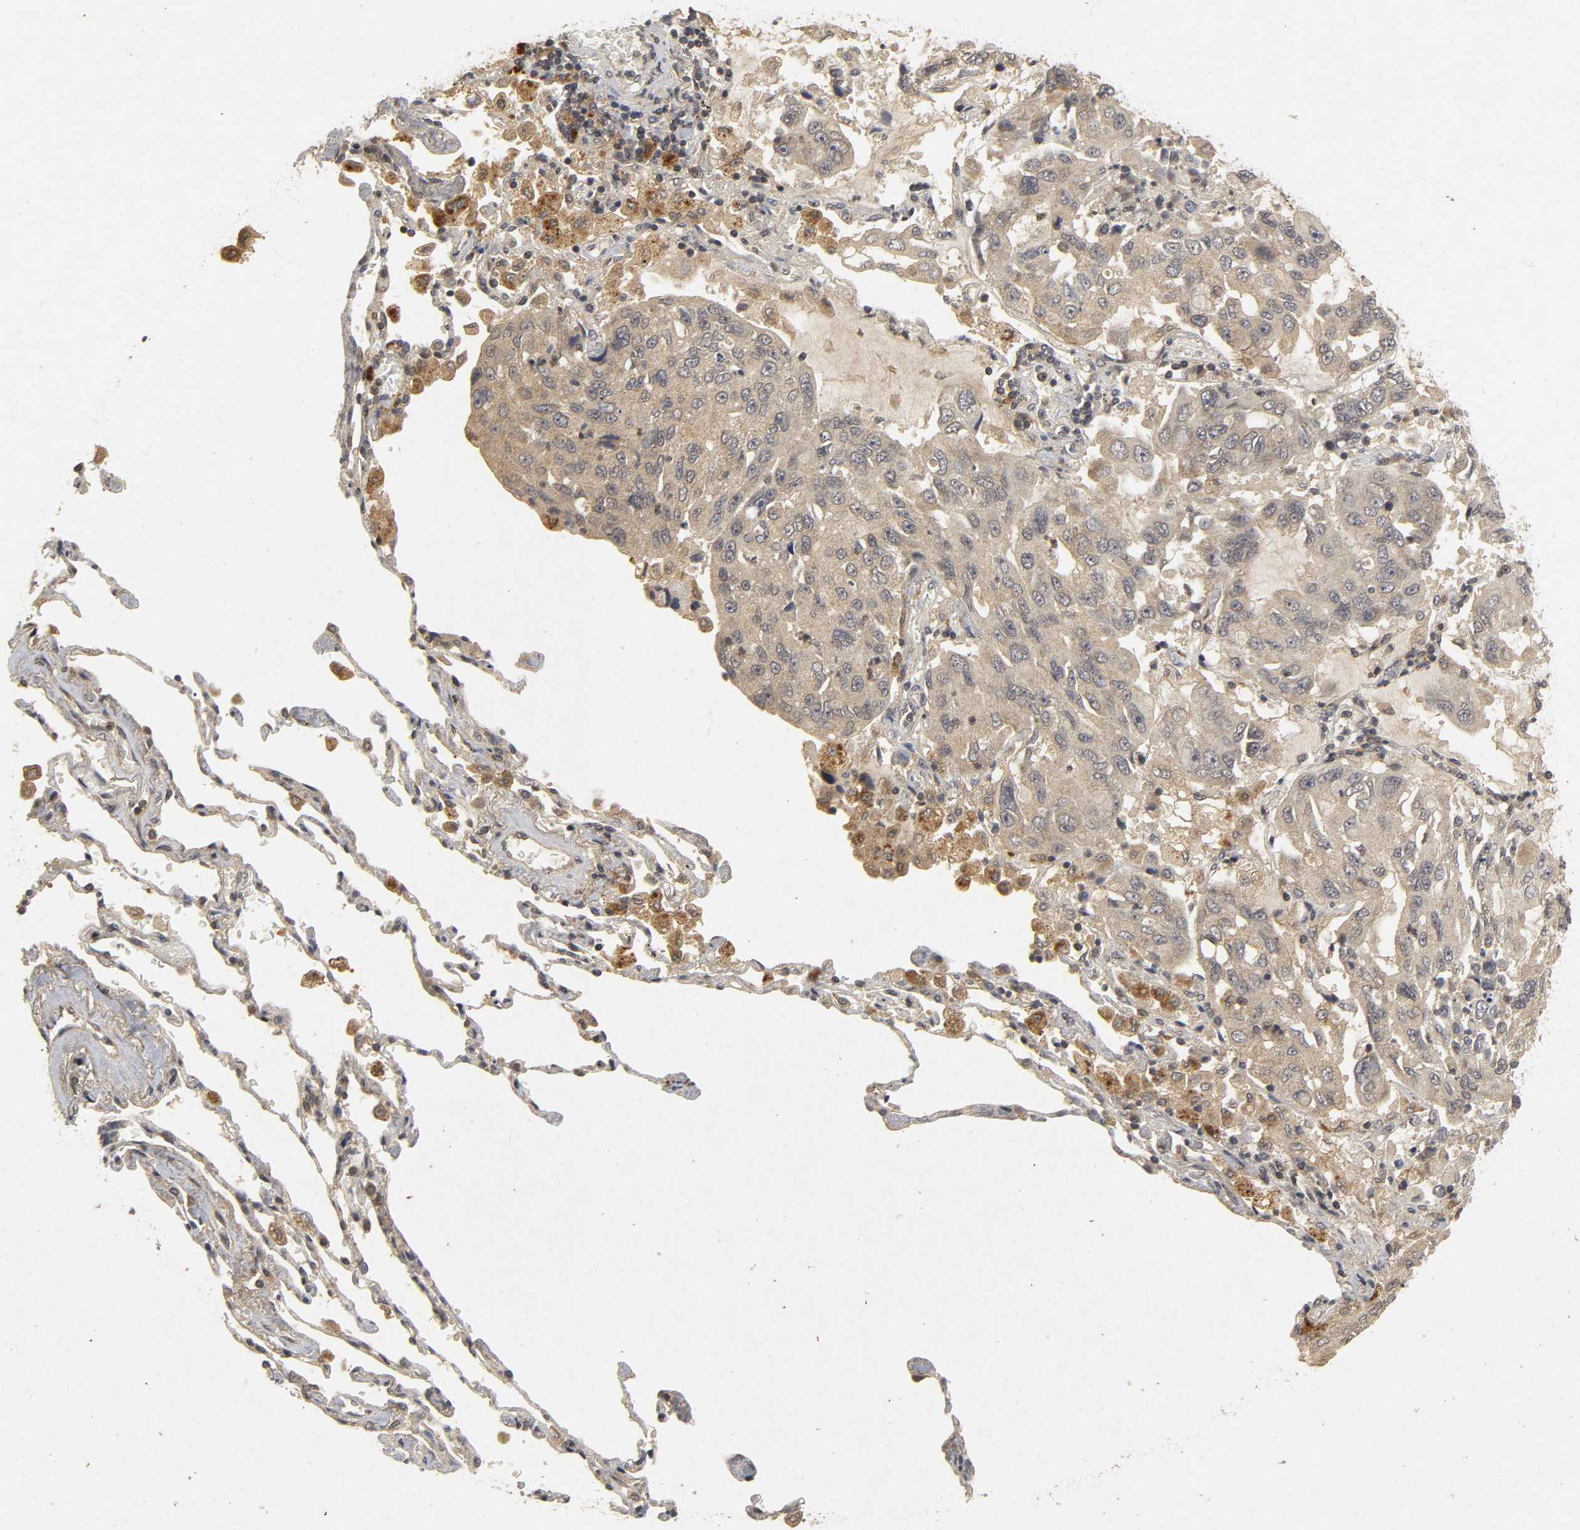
{"staining": {"intensity": "weak", "quantity": "25%-75%", "location": "cytoplasmic/membranous"}, "tissue": "lung cancer", "cell_type": "Tumor cells", "image_type": "cancer", "snomed": [{"axis": "morphology", "description": "Adenocarcinoma, NOS"}, {"axis": "topography", "description": "Lung"}], "caption": "The photomicrograph reveals staining of adenocarcinoma (lung), revealing weak cytoplasmic/membranous protein positivity (brown color) within tumor cells.", "gene": "TRAF6", "patient": {"sex": "male", "age": 64}}